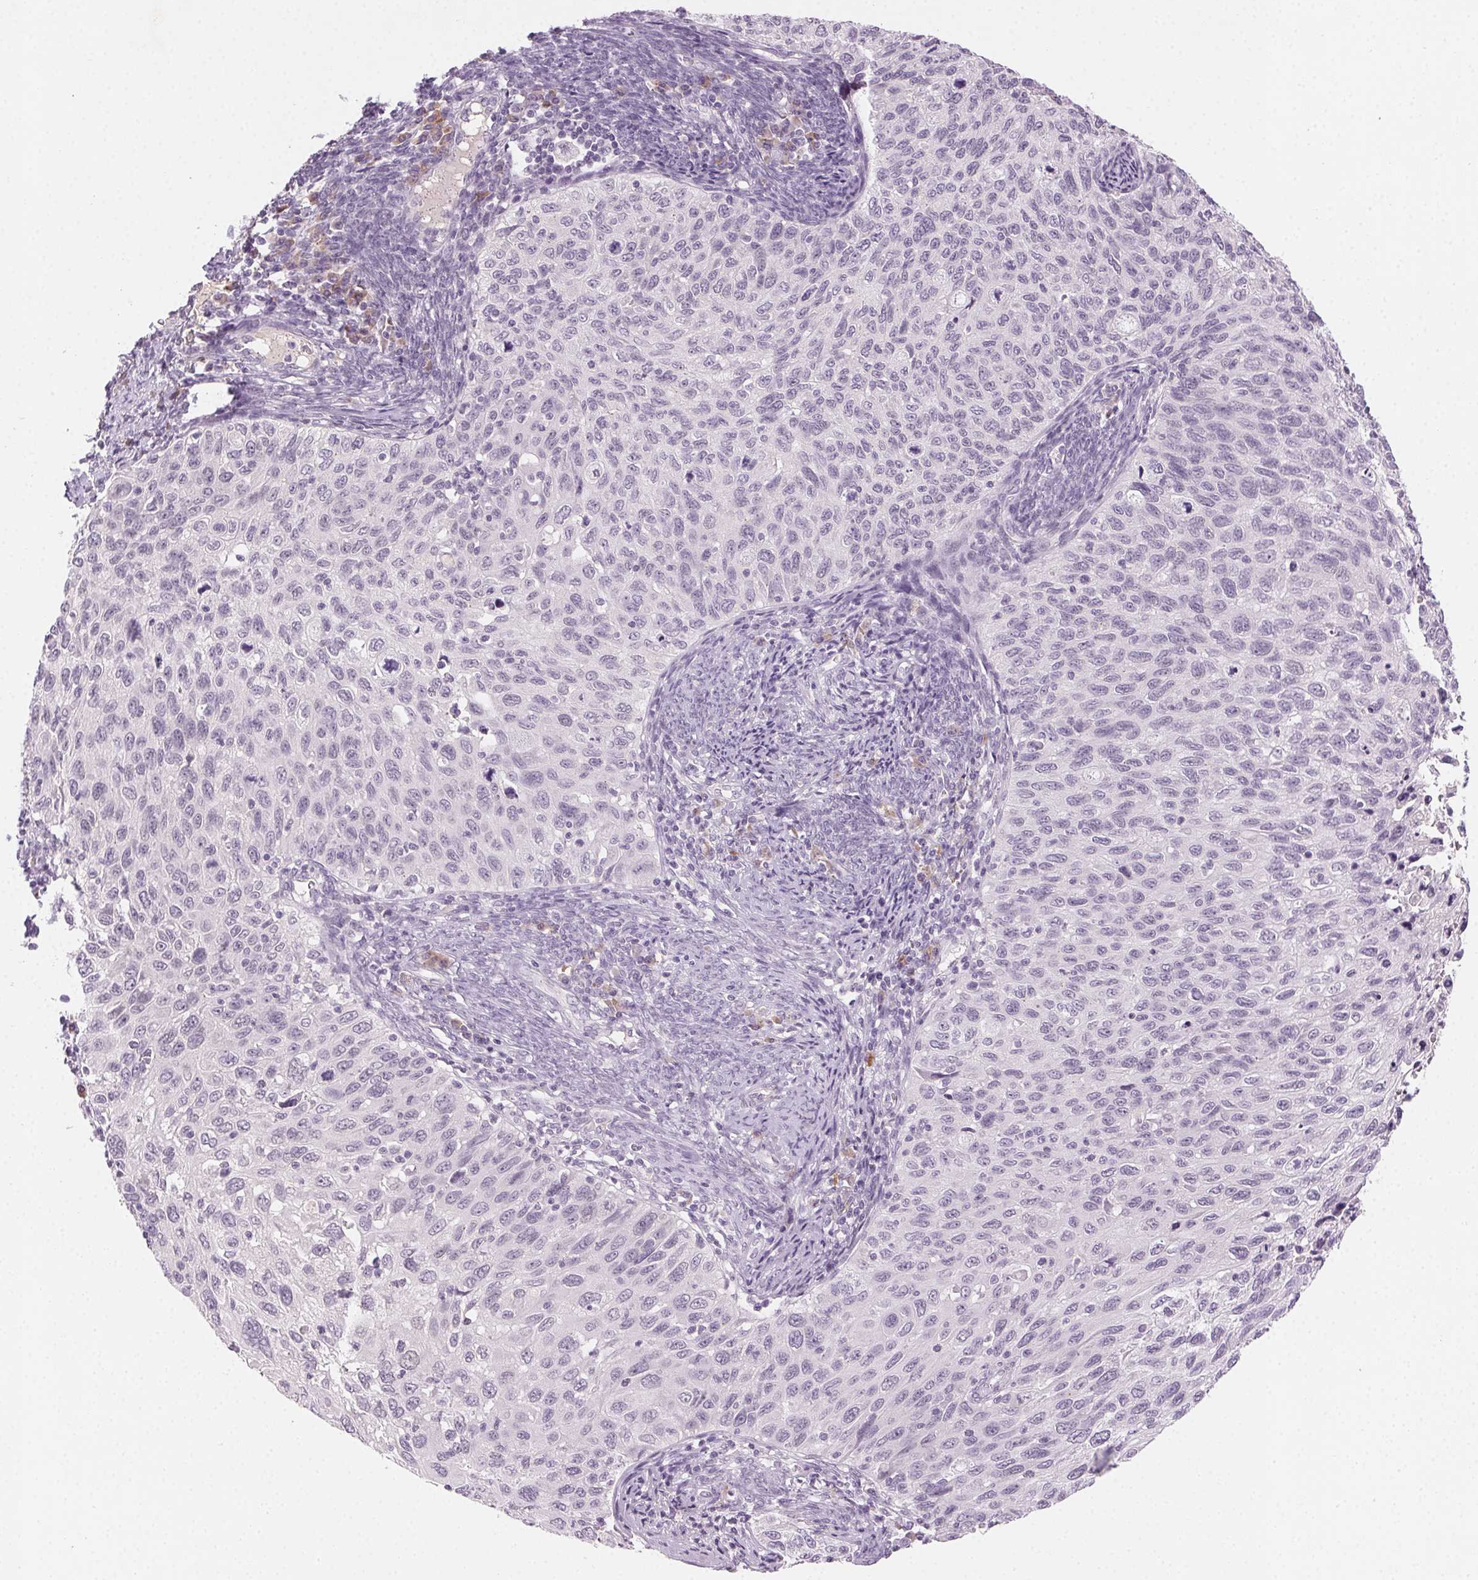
{"staining": {"intensity": "negative", "quantity": "none", "location": "none"}, "tissue": "cervical cancer", "cell_type": "Tumor cells", "image_type": "cancer", "snomed": [{"axis": "morphology", "description": "Squamous cell carcinoma, NOS"}, {"axis": "topography", "description": "Cervix"}], "caption": "IHC micrograph of neoplastic tissue: human cervical cancer (squamous cell carcinoma) stained with DAB (3,3'-diaminobenzidine) exhibits no significant protein positivity in tumor cells.", "gene": "HSF5", "patient": {"sex": "female", "age": 70}}